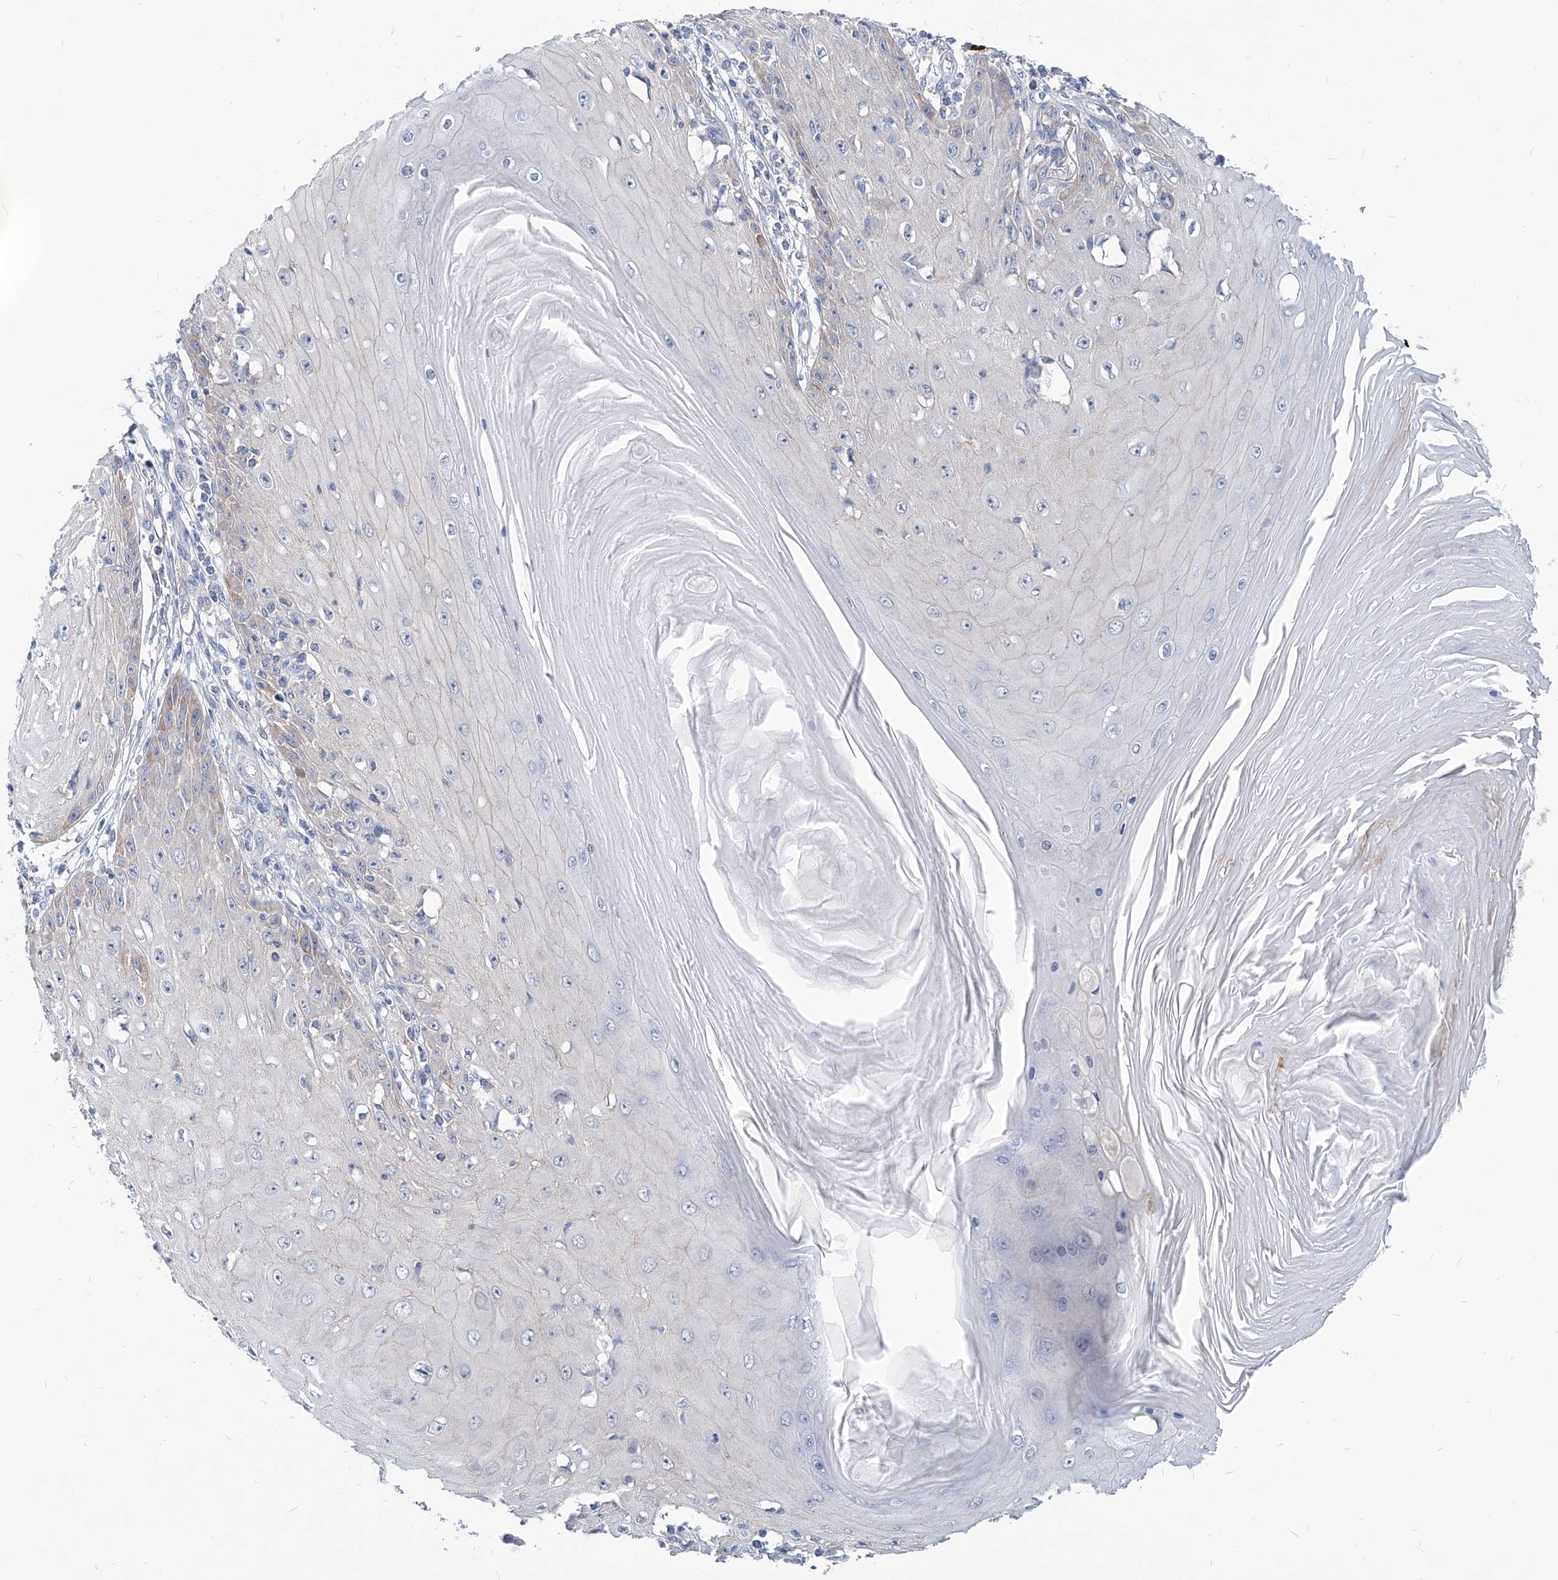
{"staining": {"intensity": "negative", "quantity": "none", "location": "none"}, "tissue": "skin cancer", "cell_type": "Tumor cells", "image_type": "cancer", "snomed": [{"axis": "morphology", "description": "Squamous cell carcinoma, NOS"}, {"axis": "topography", "description": "Skin"}], "caption": "Human skin cancer stained for a protein using immunohistochemistry (IHC) shows no expression in tumor cells.", "gene": "AKAP10", "patient": {"sex": "female", "age": 73}}